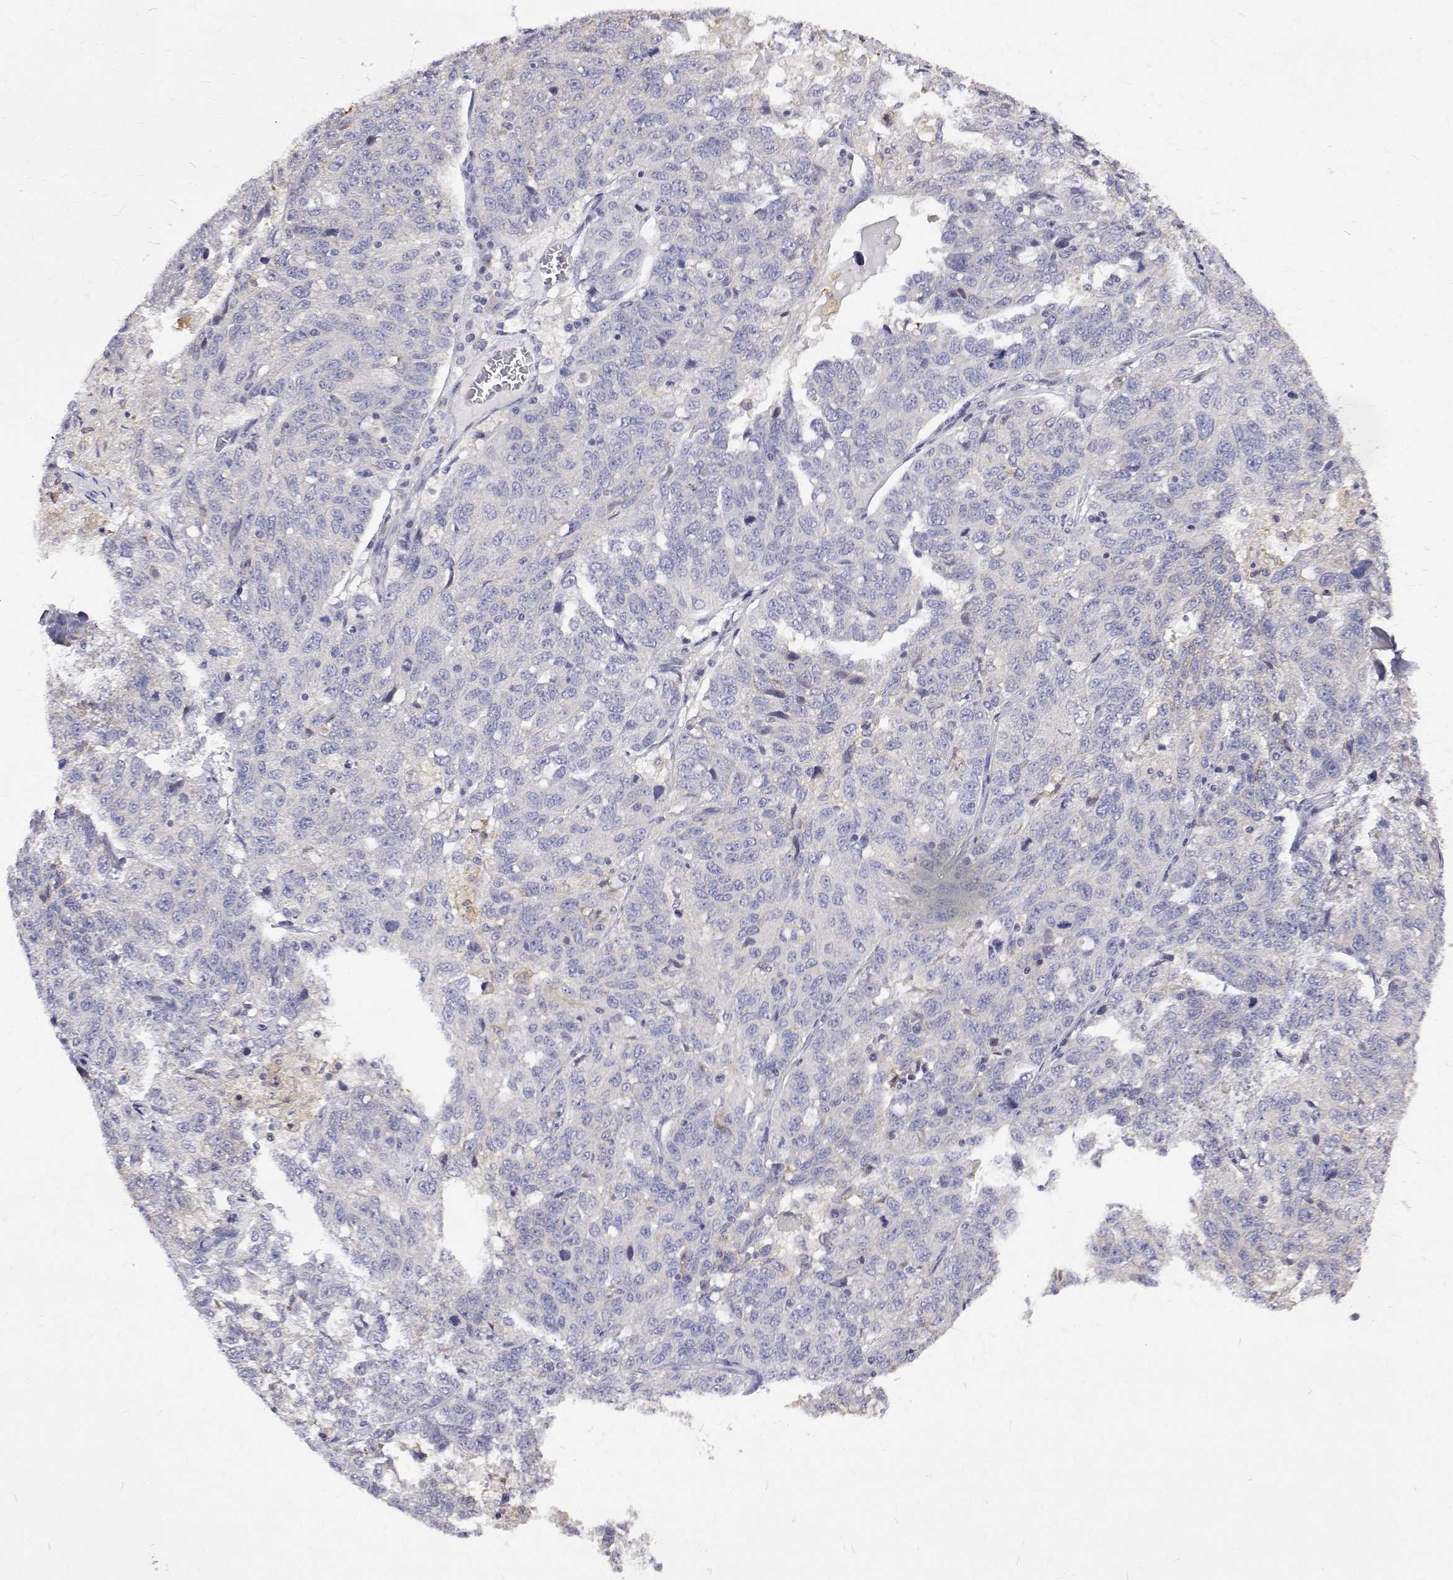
{"staining": {"intensity": "negative", "quantity": "none", "location": "none"}, "tissue": "ovarian cancer", "cell_type": "Tumor cells", "image_type": "cancer", "snomed": [{"axis": "morphology", "description": "Cystadenocarcinoma, serous, NOS"}, {"axis": "topography", "description": "Ovary"}], "caption": "High magnification brightfield microscopy of ovarian serous cystadenocarcinoma stained with DAB (3,3'-diaminobenzidine) (brown) and counterstained with hematoxylin (blue): tumor cells show no significant positivity.", "gene": "PADI1", "patient": {"sex": "female", "age": 71}}